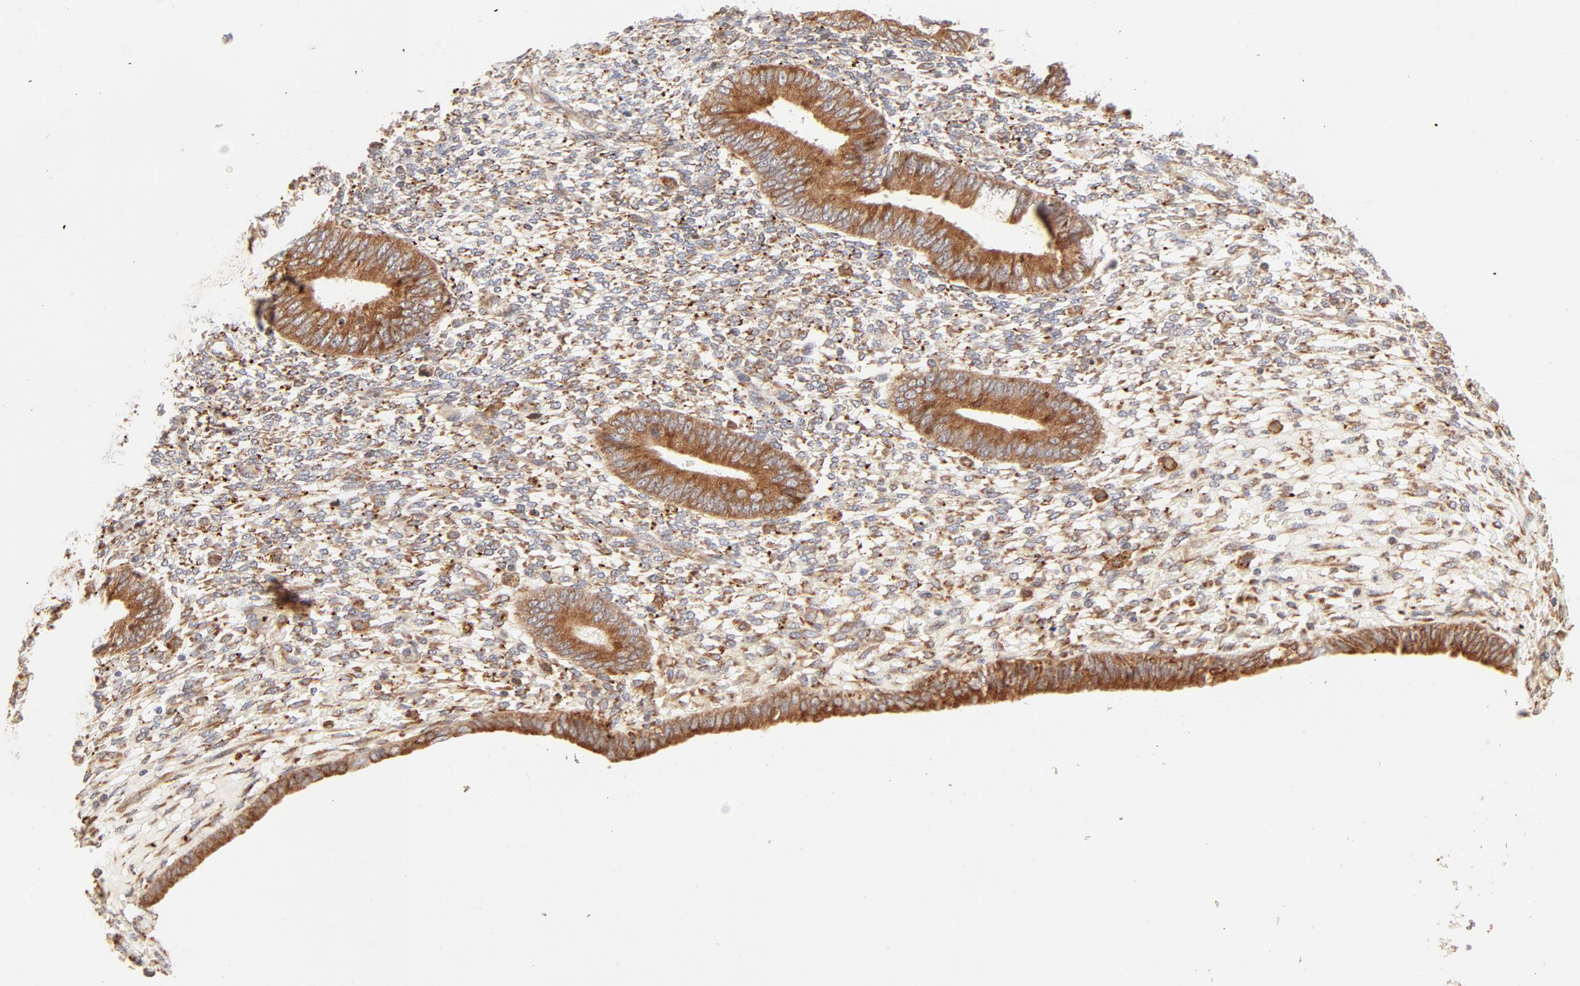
{"staining": {"intensity": "moderate", "quantity": ">75%", "location": "cytoplasmic/membranous"}, "tissue": "endometrium", "cell_type": "Cells in endometrial stroma", "image_type": "normal", "snomed": [{"axis": "morphology", "description": "Normal tissue, NOS"}, {"axis": "topography", "description": "Endometrium"}], "caption": "Immunohistochemistry image of unremarkable endometrium: endometrium stained using IHC exhibits medium levels of moderate protein expression localized specifically in the cytoplasmic/membranous of cells in endometrial stroma, appearing as a cytoplasmic/membranous brown color.", "gene": "PARP12", "patient": {"sex": "female", "age": 42}}